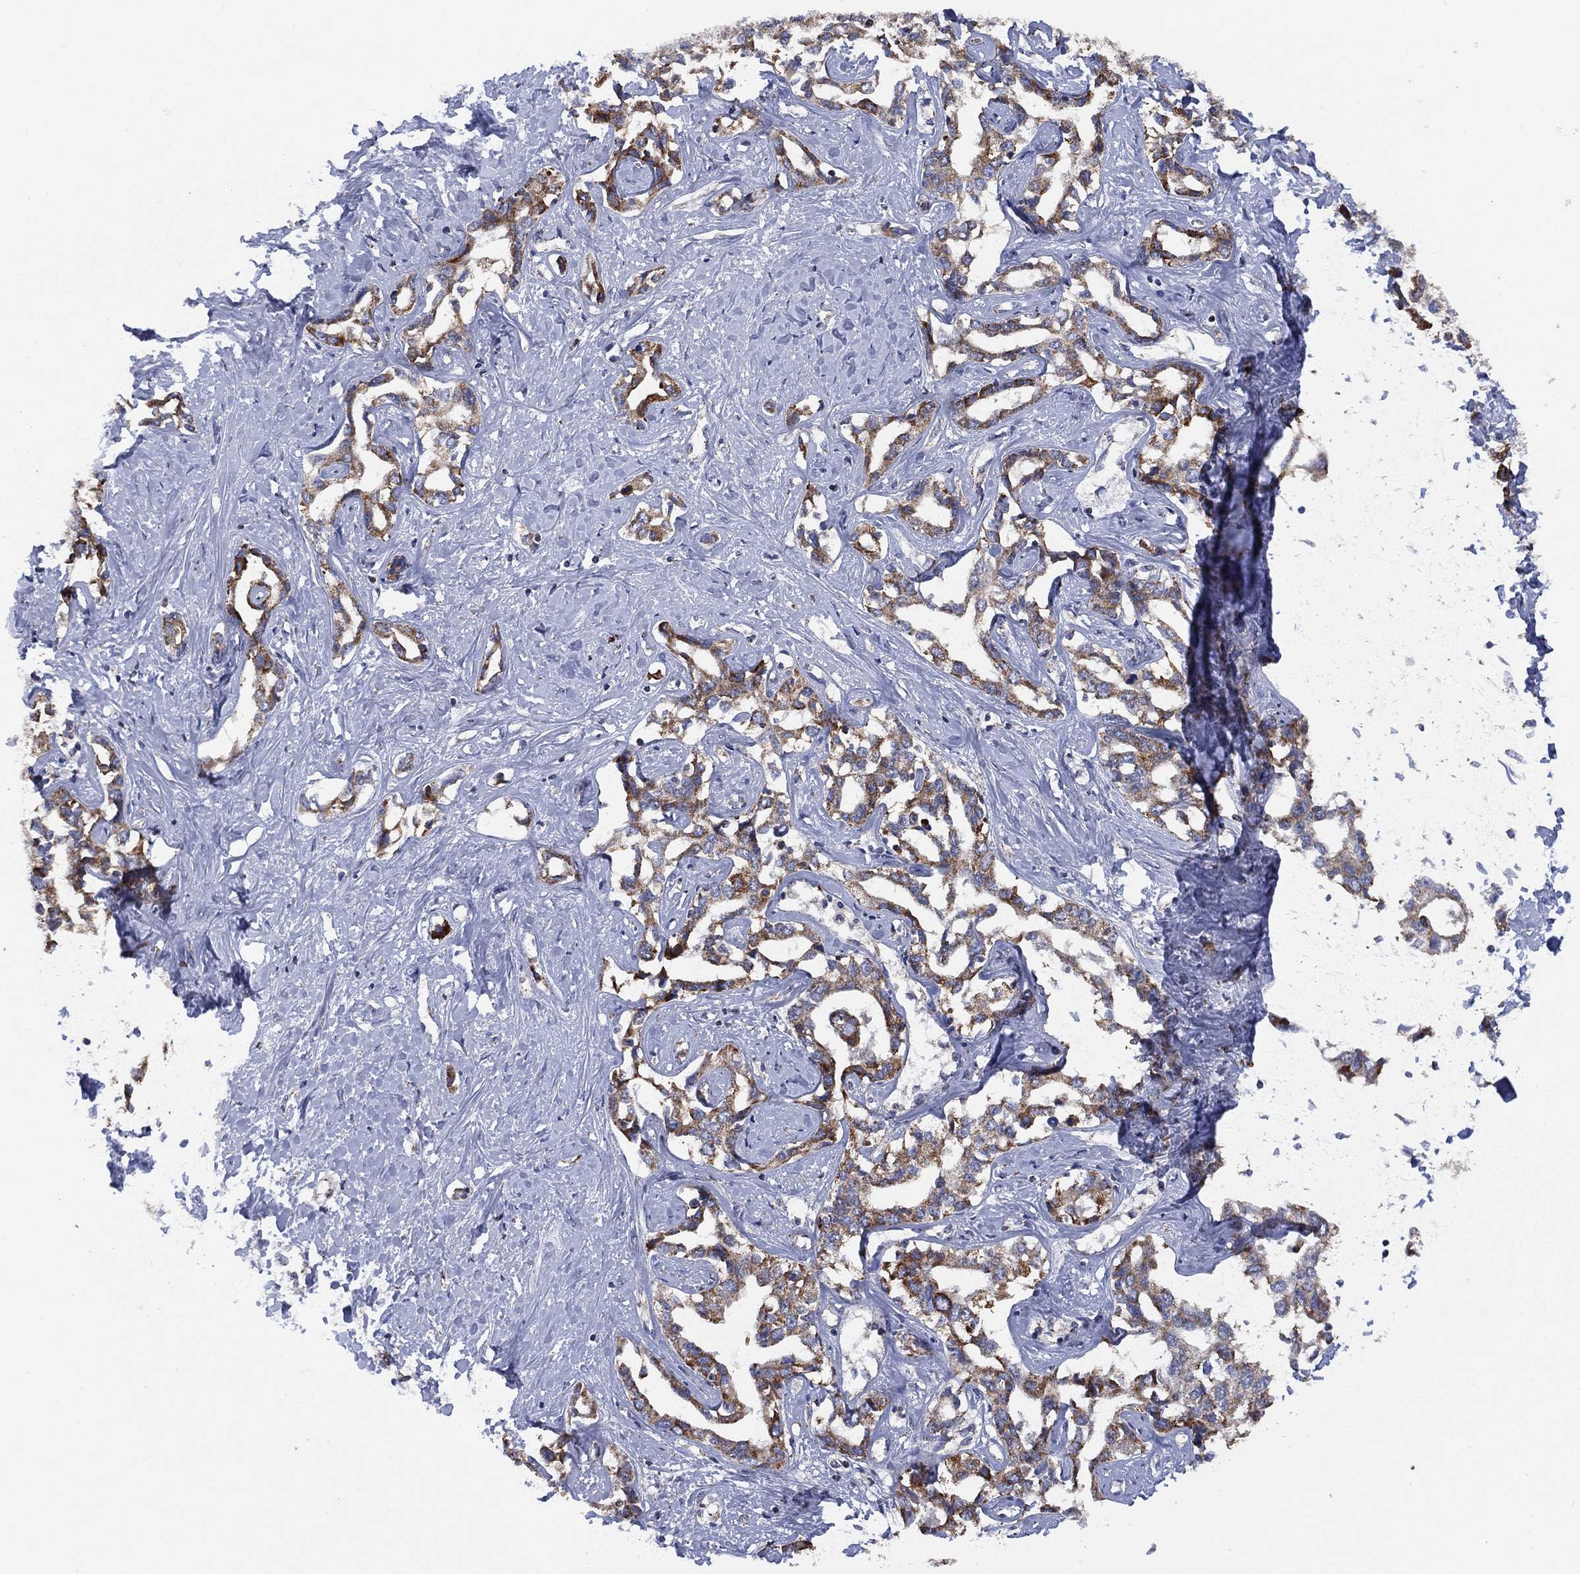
{"staining": {"intensity": "strong", "quantity": ">75%", "location": "cytoplasmic/membranous"}, "tissue": "liver cancer", "cell_type": "Tumor cells", "image_type": "cancer", "snomed": [{"axis": "morphology", "description": "Cholangiocarcinoma"}, {"axis": "topography", "description": "Liver"}], "caption": "Immunohistochemical staining of human cholangiocarcinoma (liver) reveals high levels of strong cytoplasmic/membranous positivity in approximately >75% of tumor cells.", "gene": "PPP2R5A", "patient": {"sex": "male", "age": 59}}